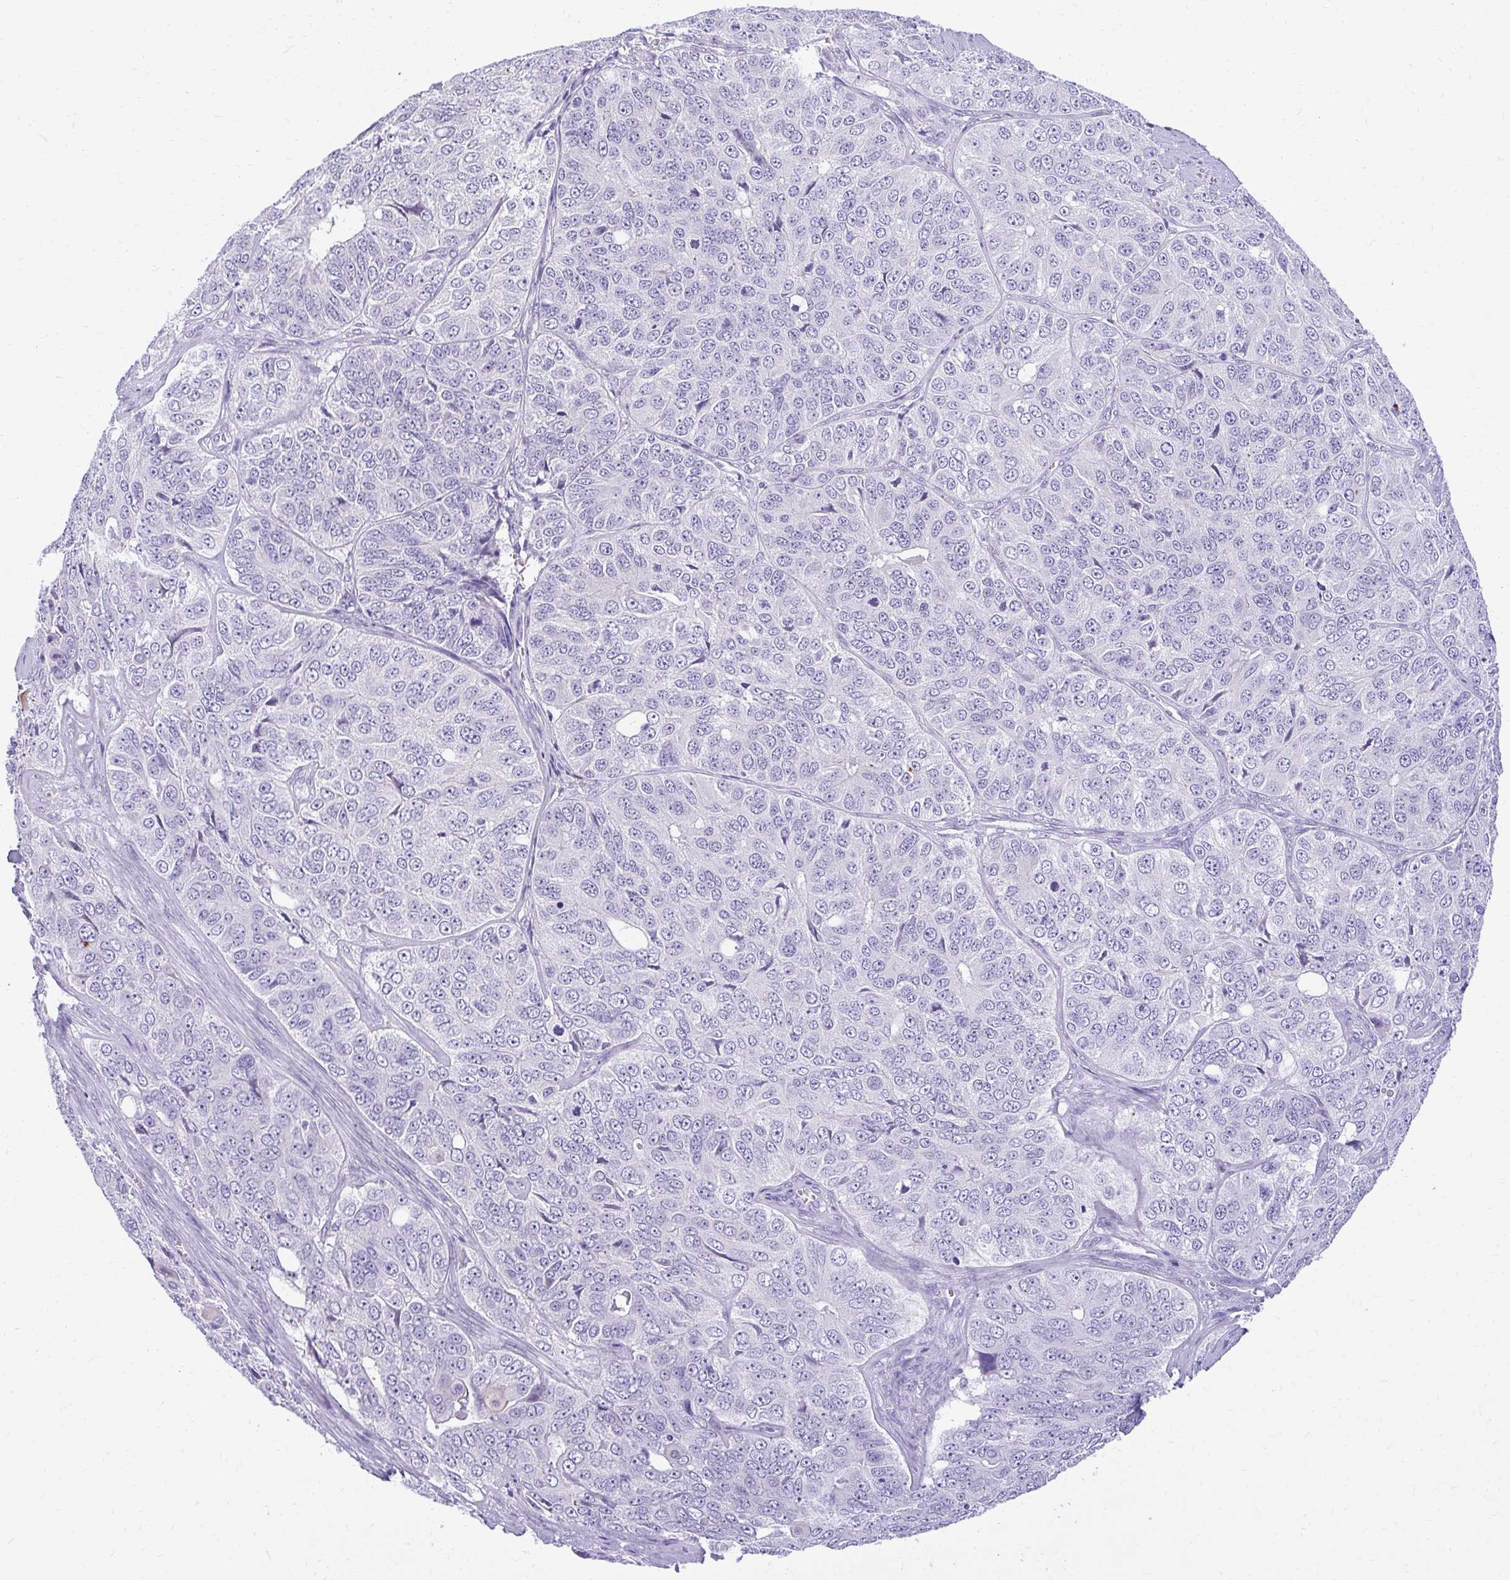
{"staining": {"intensity": "negative", "quantity": "none", "location": "none"}, "tissue": "ovarian cancer", "cell_type": "Tumor cells", "image_type": "cancer", "snomed": [{"axis": "morphology", "description": "Carcinoma, endometroid"}, {"axis": "topography", "description": "Ovary"}], "caption": "A high-resolution photomicrograph shows IHC staining of endometroid carcinoma (ovarian), which exhibits no significant staining in tumor cells. The staining is performed using DAB brown chromogen with nuclei counter-stained in using hematoxylin.", "gene": "PRAP1", "patient": {"sex": "female", "age": 51}}